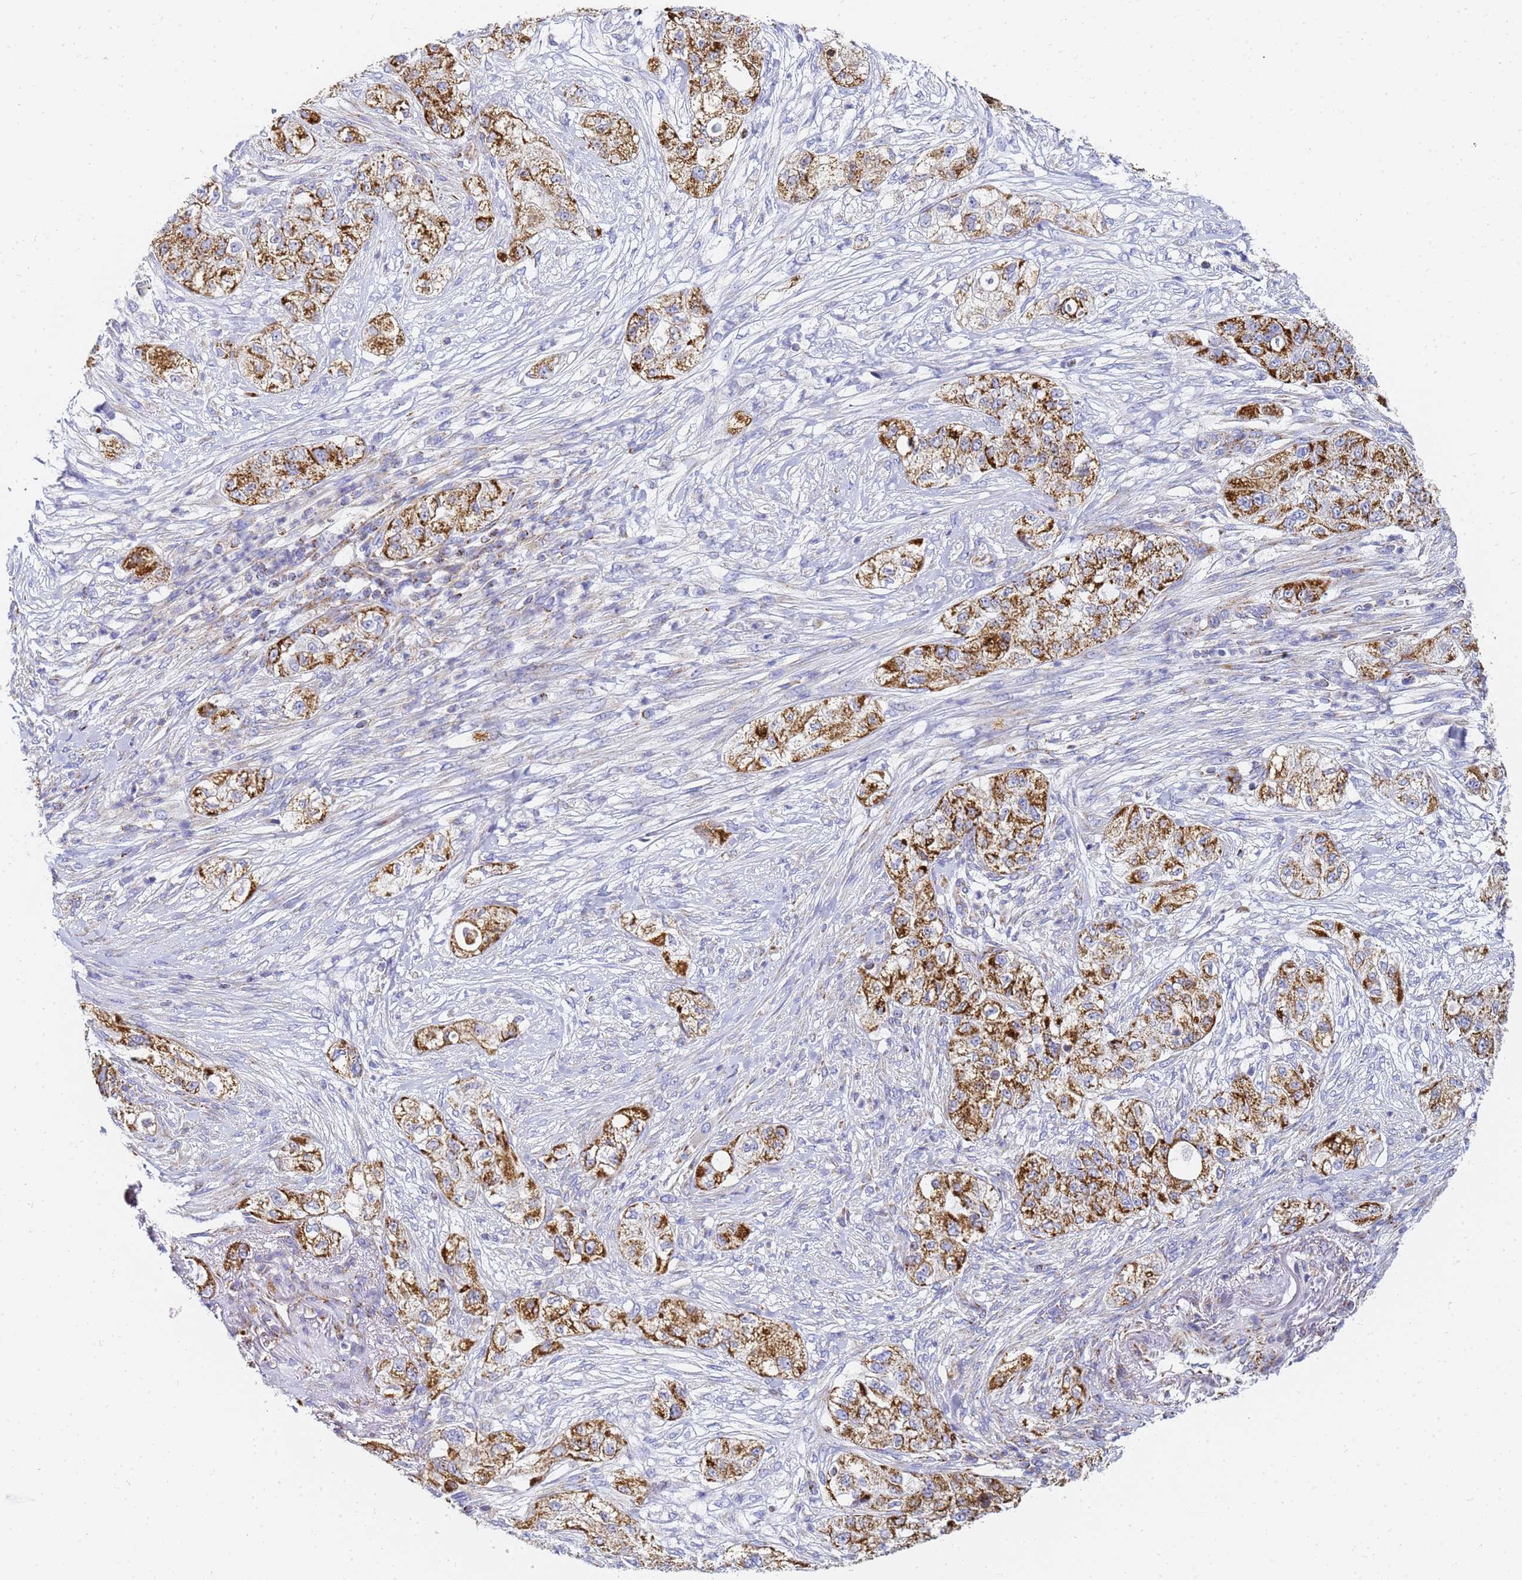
{"staining": {"intensity": "strong", "quantity": ">75%", "location": "cytoplasmic/membranous"}, "tissue": "pancreatic cancer", "cell_type": "Tumor cells", "image_type": "cancer", "snomed": [{"axis": "morphology", "description": "Adenocarcinoma, NOS"}, {"axis": "topography", "description": "Pancreas"}], "caption": "Strong cytoplasmic/membranous positivity for a protein is appreciated in about >75% of tumor cells of pancreatic cancer using IHC.", "gene": "CNIH4", "patient": {"sex": "female", "age": 78}}